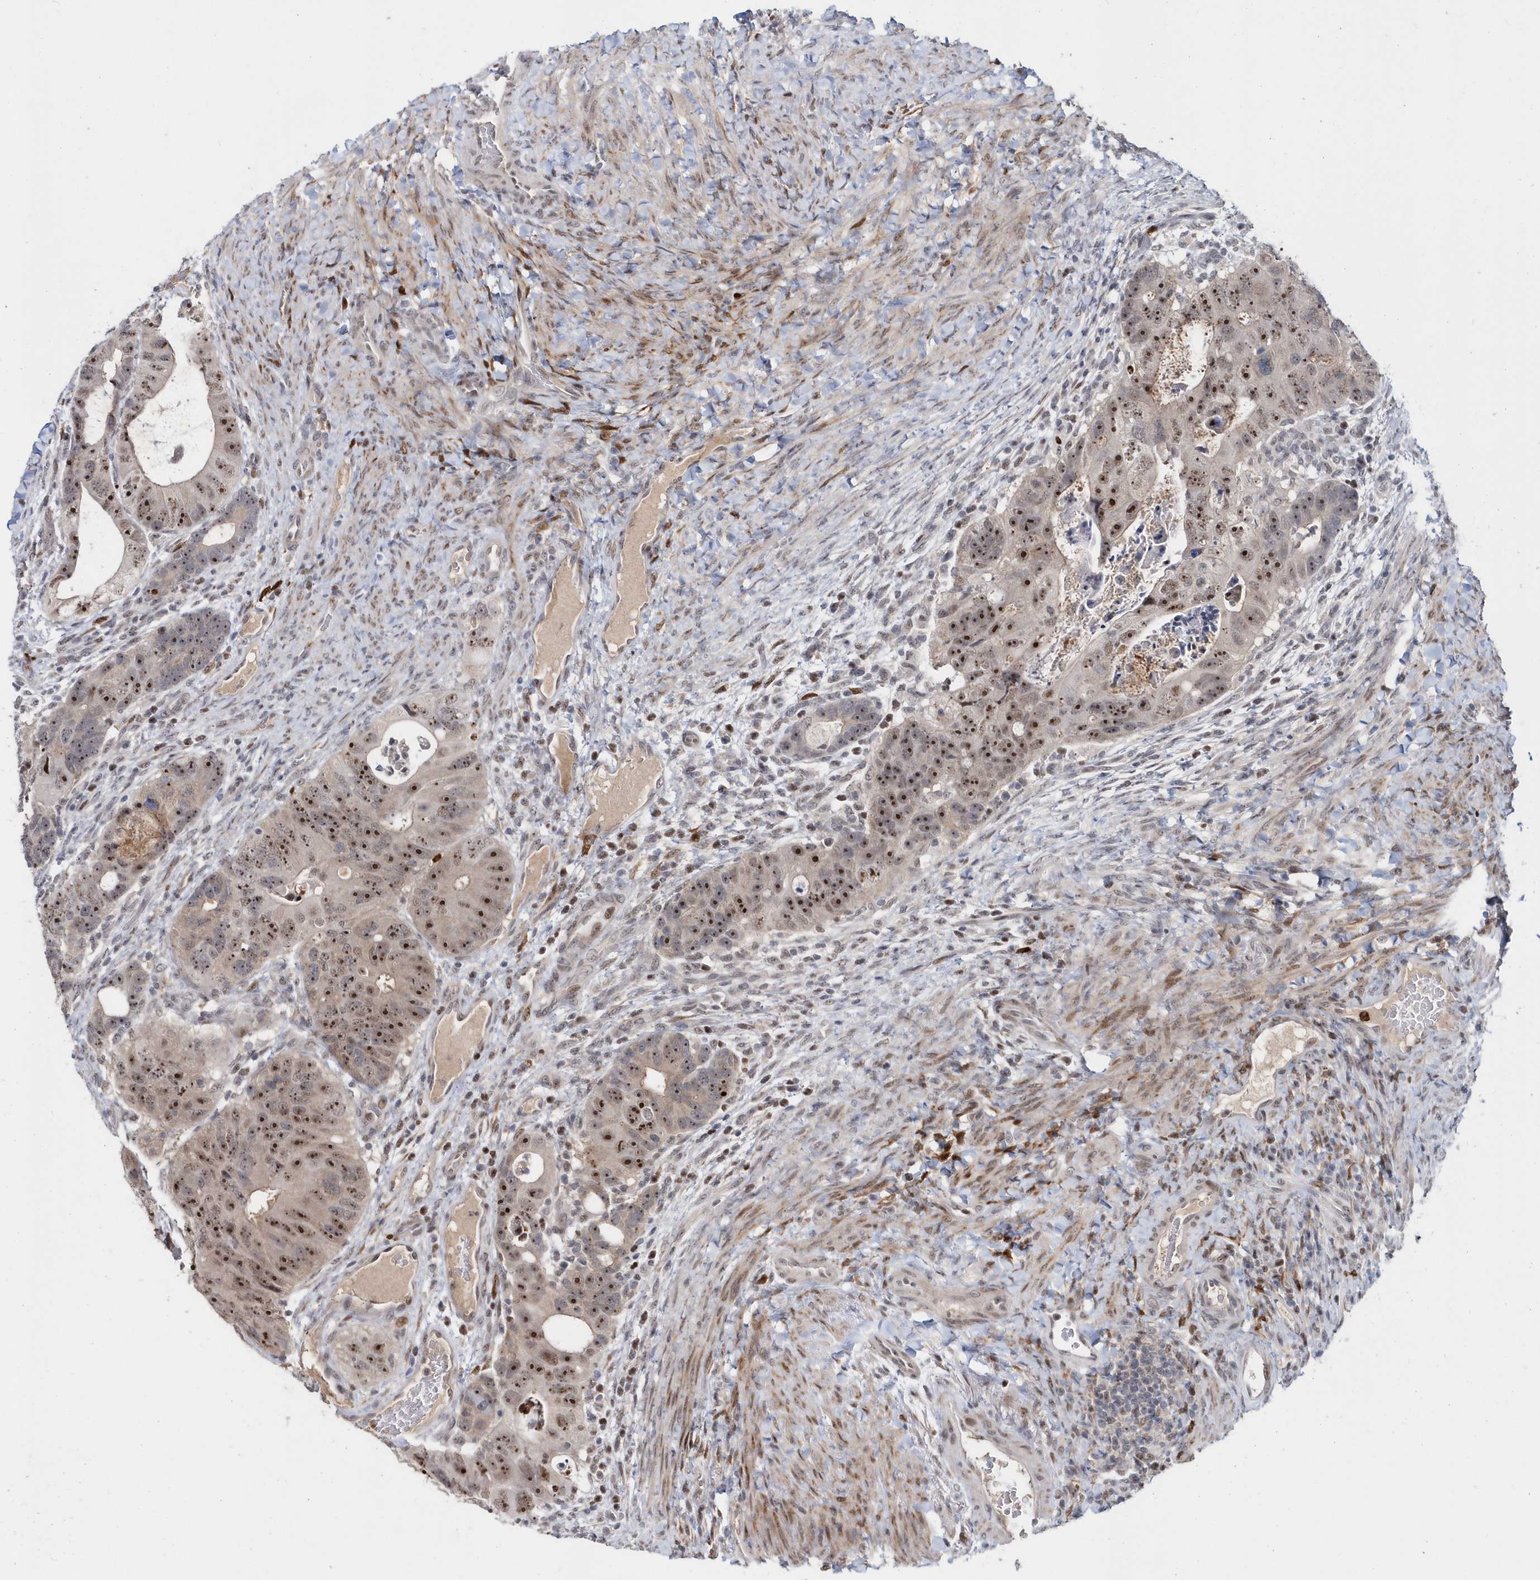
{"staining": {"intensity": "strong", "quantity": "25%-75%", "location": "nuclear"}, "tissue": "colorectal cancer", "cell_type": "Tumor cells", "image_type": "cancer", "snomed": [{"axis": "morphology", "description": "Adenocarcinoma, NOS"}, {"axis": "topography", "description": "Rectum"}], "caption": "There is high levels of strong nuclear expression in tumor cells of adenocarcinoma (colorectal), as demonstrated by immunohistochemical staining (brown color).", "gene": "ASCL4", "patient": {"sex": "male", "age": 59}}